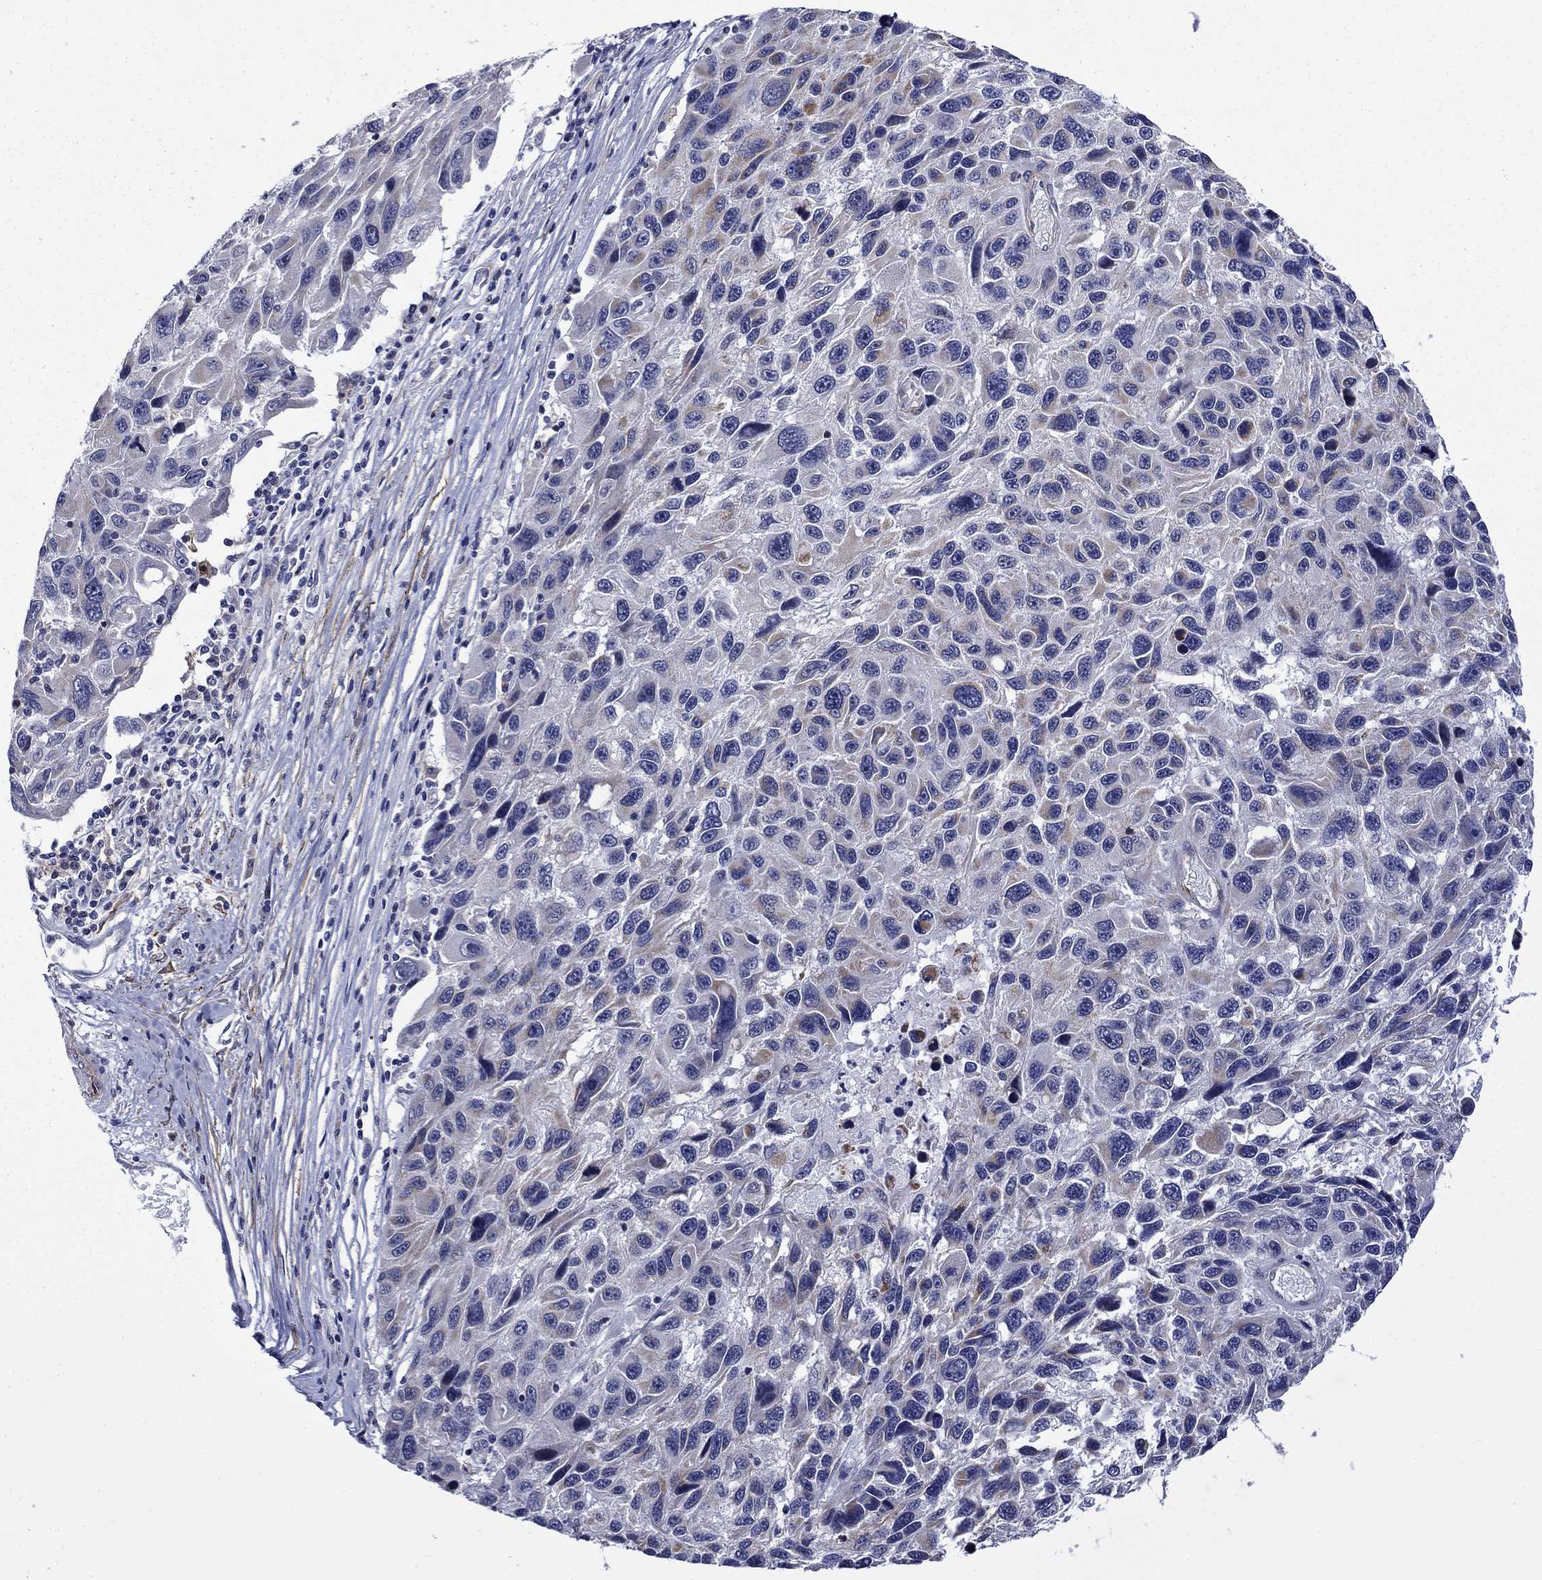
{"staining": {"intensity": "negative", "quantity": "none", "location": "none"}, "tissue": "melanoma", "cell_type": "Tumor cells", "image_type": "cancer", "snomed": [{"axis": "morphology", "description": "Malignant melanoma, NOS"}, {"axis": "topography", "description": "Skin"}], "caption": "This is an immunohistochemistry (IHC) image of human malignant melanoma. There is no expression in tumor cells.", "gene": "LMO7", "patient": {"sex": "male", "age": 53}}